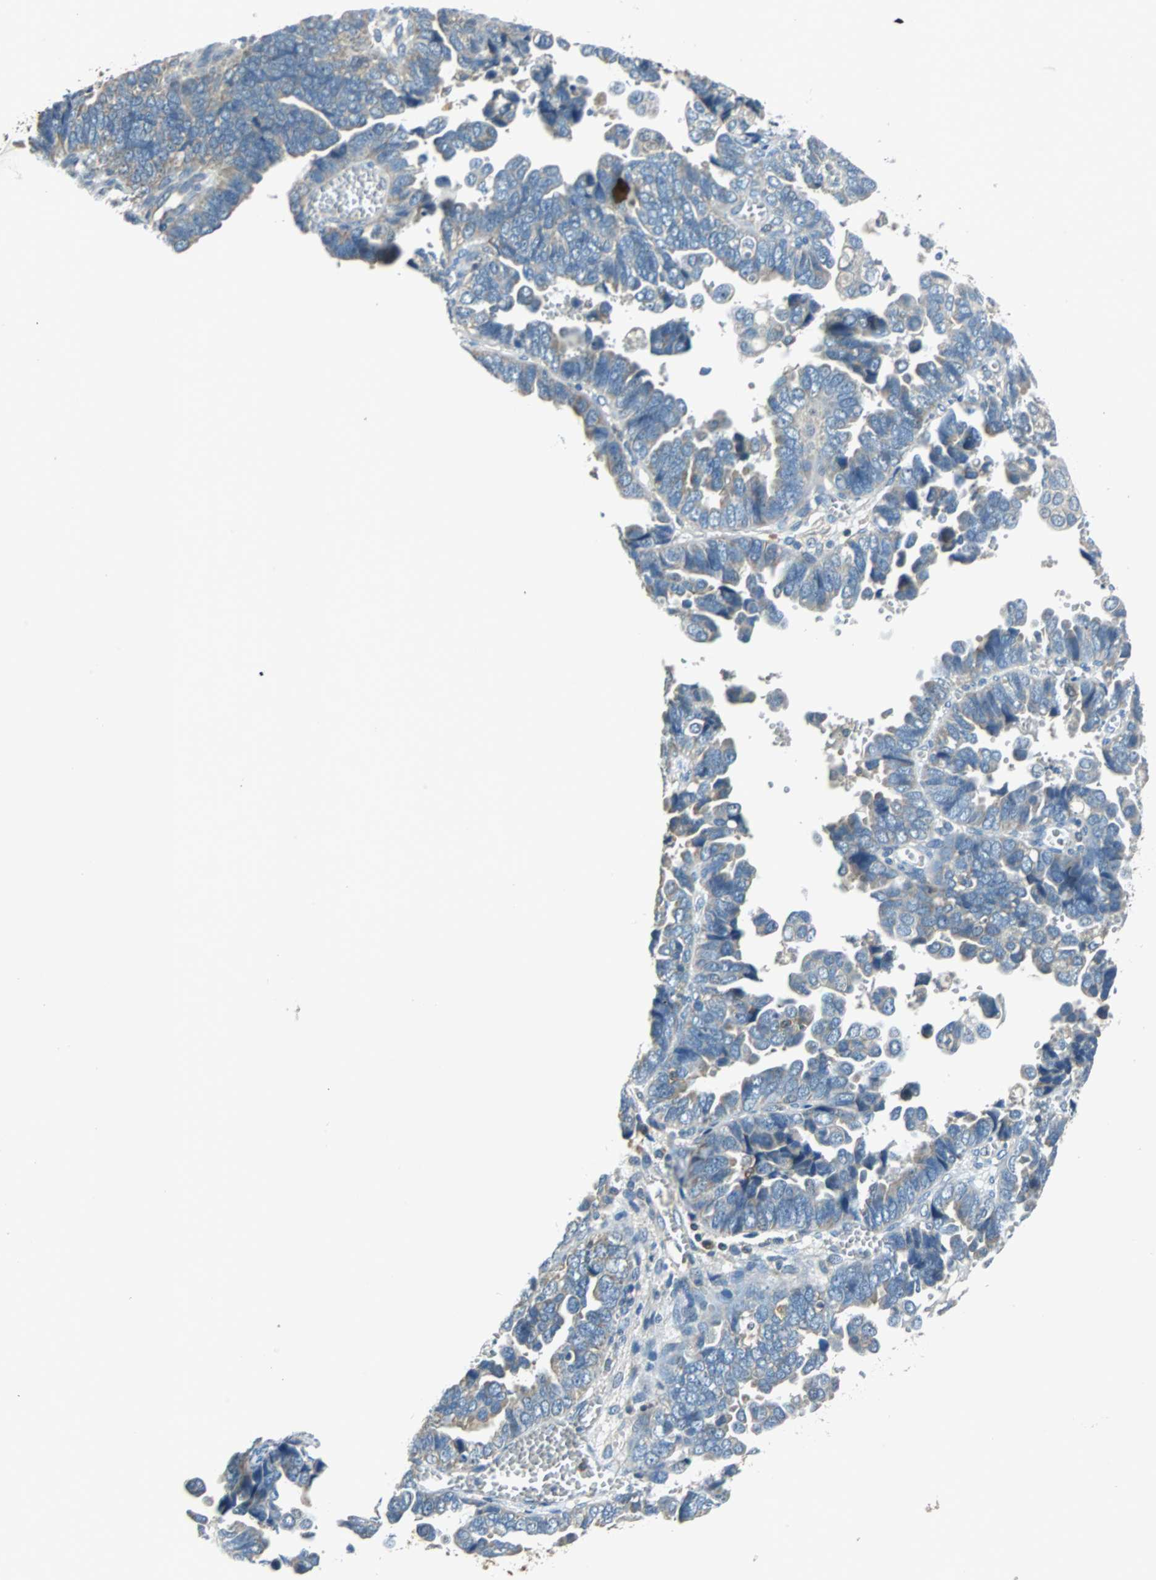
{"staining": {"intensity": "weak", "quantity": "25%-75%", "location": "cytoplasmic/membranous"}, "tissue": "endometrial cancer", "cell_type": "Tumor cells", "image_type": "cancer", "snomed": [{"axis": "morphology", "description": "Adenocarcinoma, NOS"}, {"axis": "topography", "description": "Endometrium"}], "caption": "Adenocarcinoma (endometrial) stained for a protein displays weak cytoplasmic/membranous positivity in tumor cells. Nuclei are stained in blue.", "gene": "CPA3", "patient": {"sex": "female", "age": 75}}